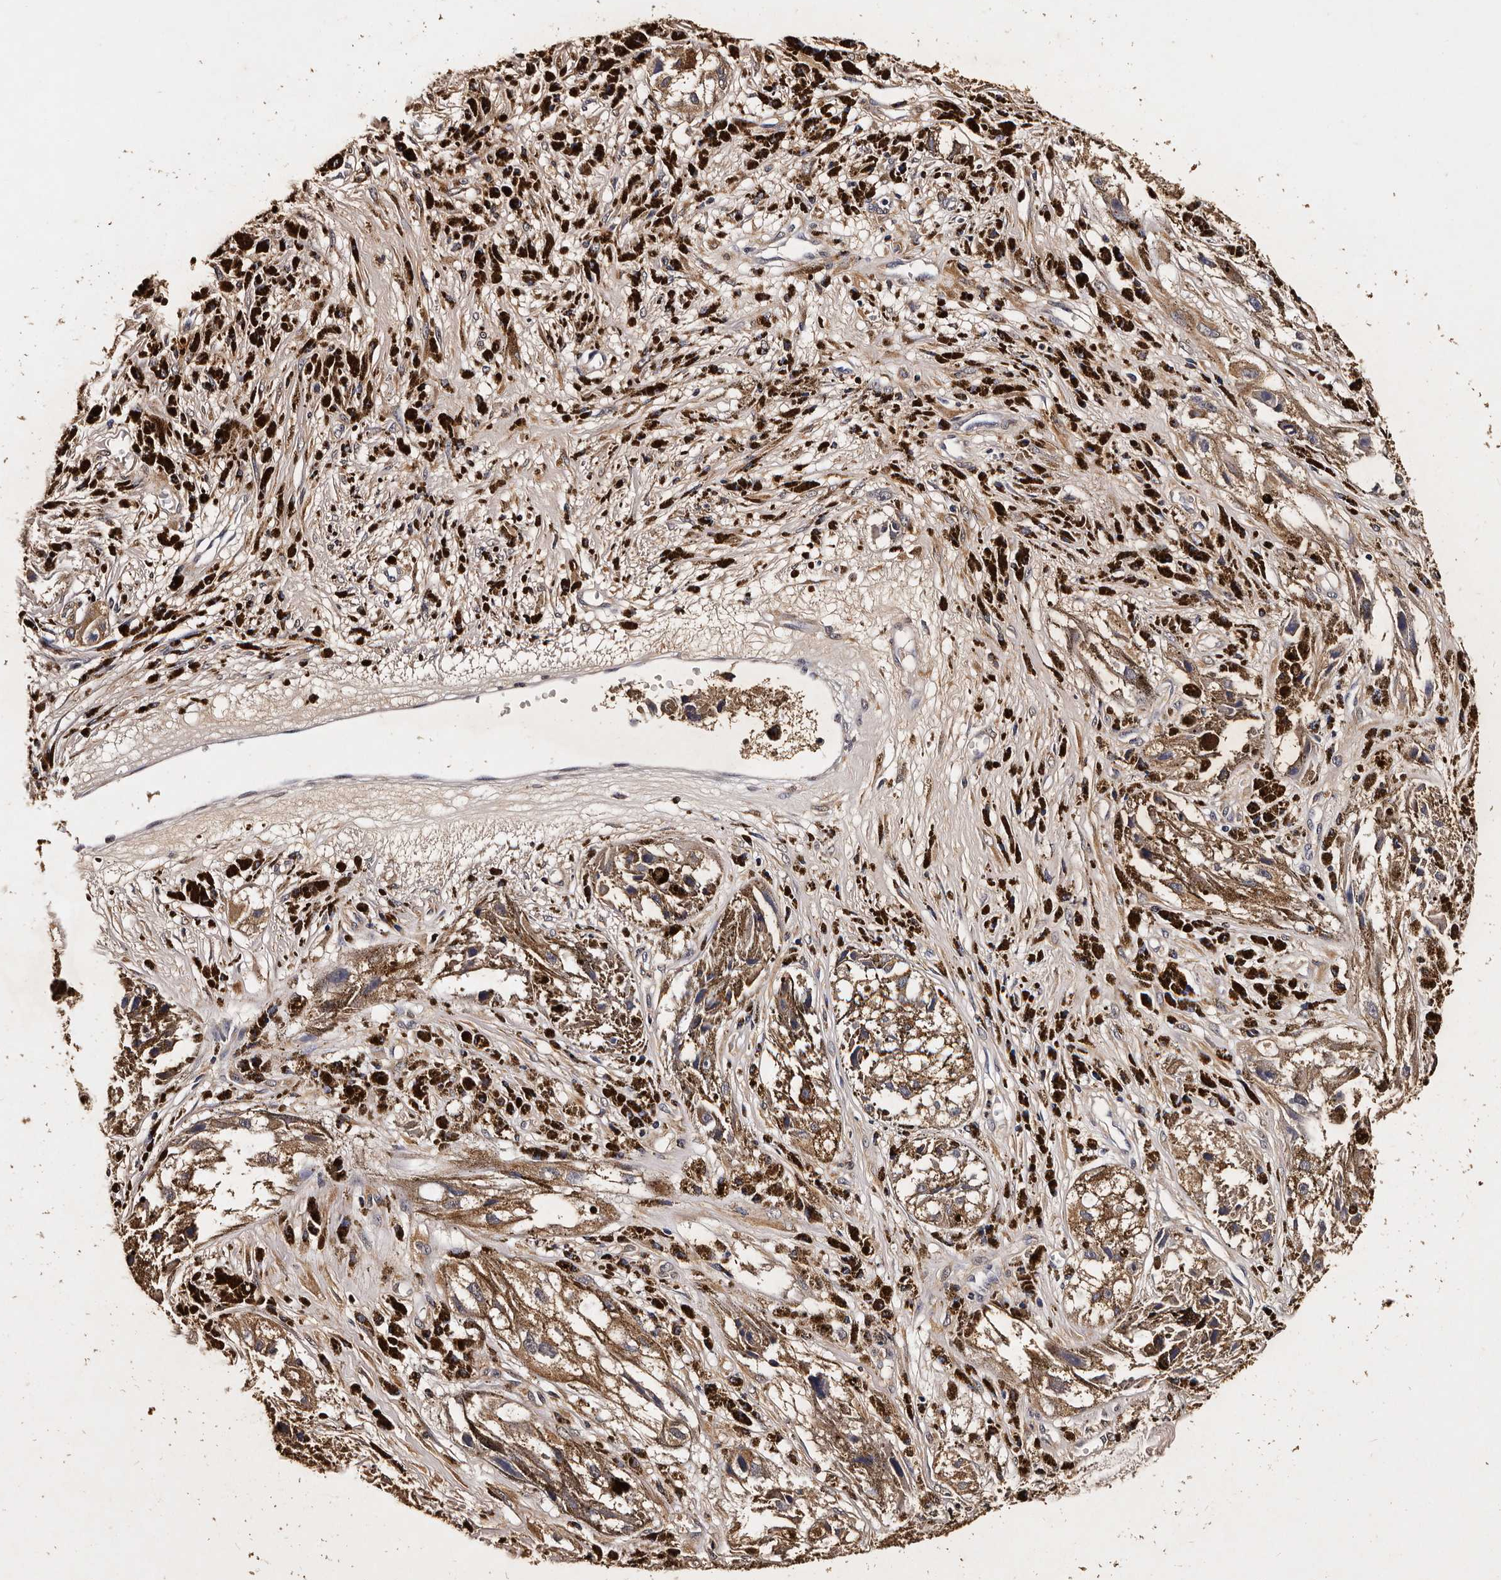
{"staining": {"intensity": "moderate", "quantity": ">75%", "location": "cytoplasmic/membranous"}, "tissue": "melanoma", "cell_type": "Tumor cells", "image_type": "cancer", "snomed": [{"axis": "morphology", "description": "Malignant melanoma, NOS"}, {"axis": "topography", "description": "Skin"}], "caption": "IHC micrograph of neoplastic tissue: melanoma stained using immunohistochemistry displays medium levels of moderate protein expression localized specifically in the cytoplasmic/membranous of tumor cells, appearing as a cytoplasmic/membranous brown color.", "gene": "PARS2", "patient": {"sex": "male", "age": 88}}